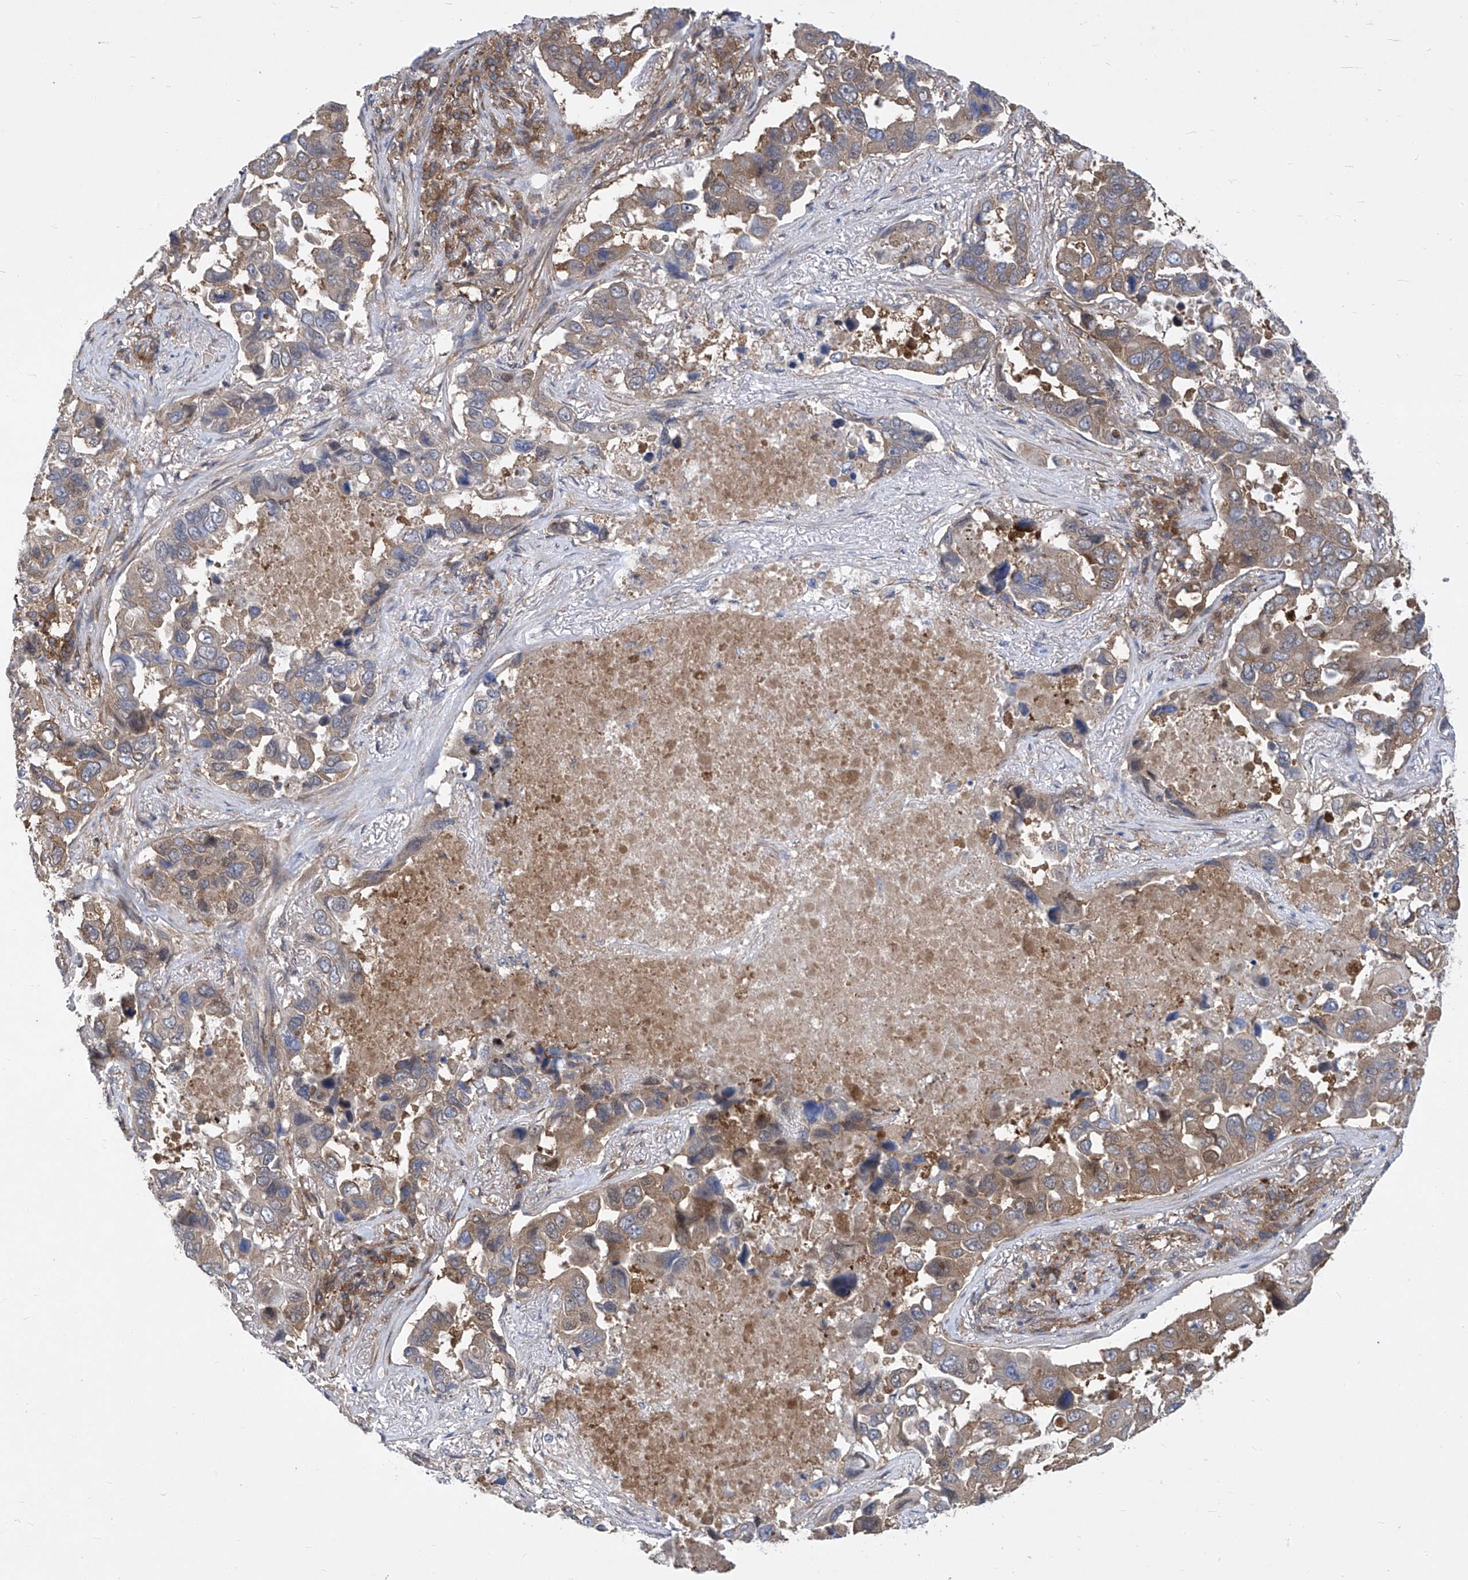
{"staining": {"intensity": "weak", "quantity": ">75%", "location": "cytoplasmic/membranous"}, "tissue": "lung cancer", "cell_type": "Tumor cells", "image_type": "cancer", "snomed": [{"axis": "morphology", "description": "Adenocarcinoma, NOS"}, {"axis": "topography", "description": "Lung"}], "caption": "Human lung cancer stained with a protein marker shows weak staining in tumor cells.", "gene": "EIF3M", "patient": {"sex": "male", "age": 64}}